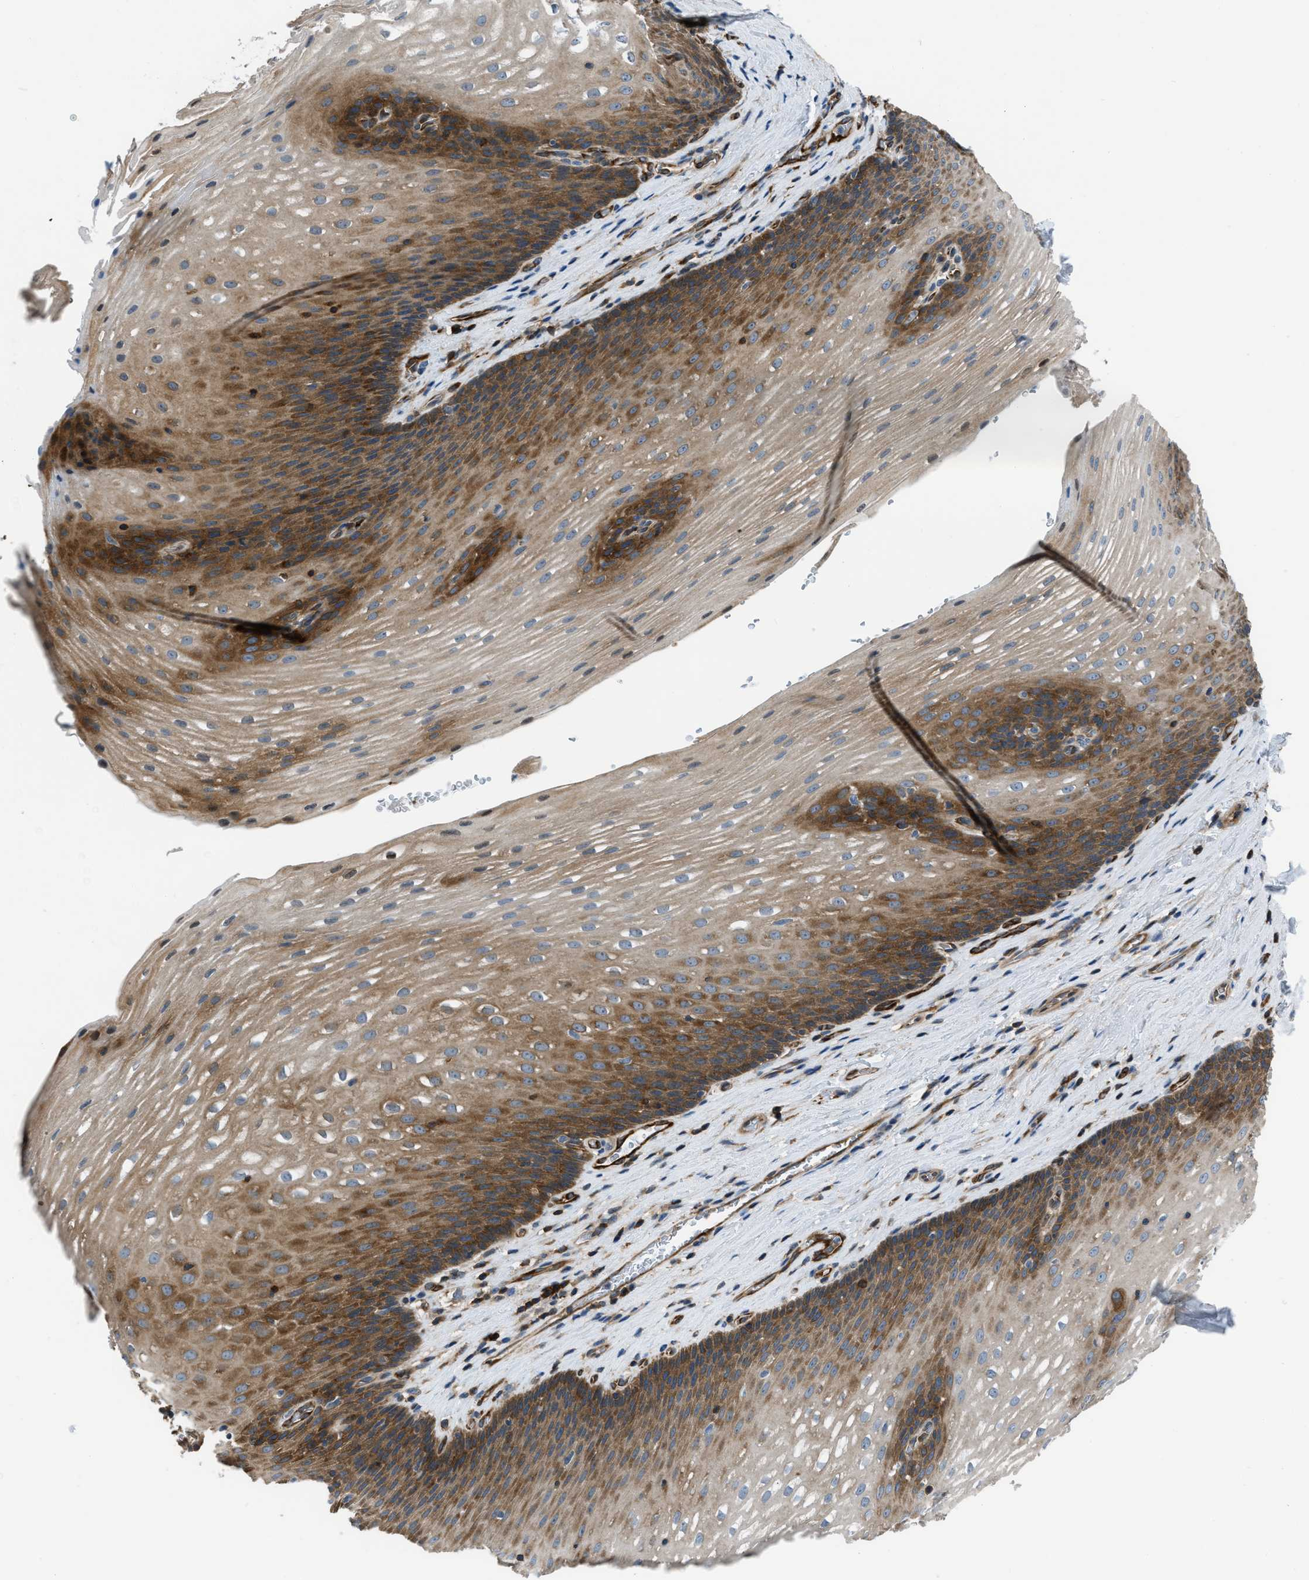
{"staining": {"intensity": "moderate", "quantity": "25%-75%", "location": "cytoplasmic/membranous"}, "tissue": "esophagus", "cell_type": "Squamous epithelial cells", "image_type": "normal", "snomed": [{"axis": "morphology", "description": "Normal tissue, NOS"}, {"axis": "topography", "description": "Esophagus"}], "caption": "Moderate cytoplasmic/membranous positivity for a protein is seen in approximately 25%-75% of squamous epithelial cells of unremarkable esophagus using immunohistochemistry (IHC).", "gene": "PFKP", "patient": {"sex": "male", "age": 48}}